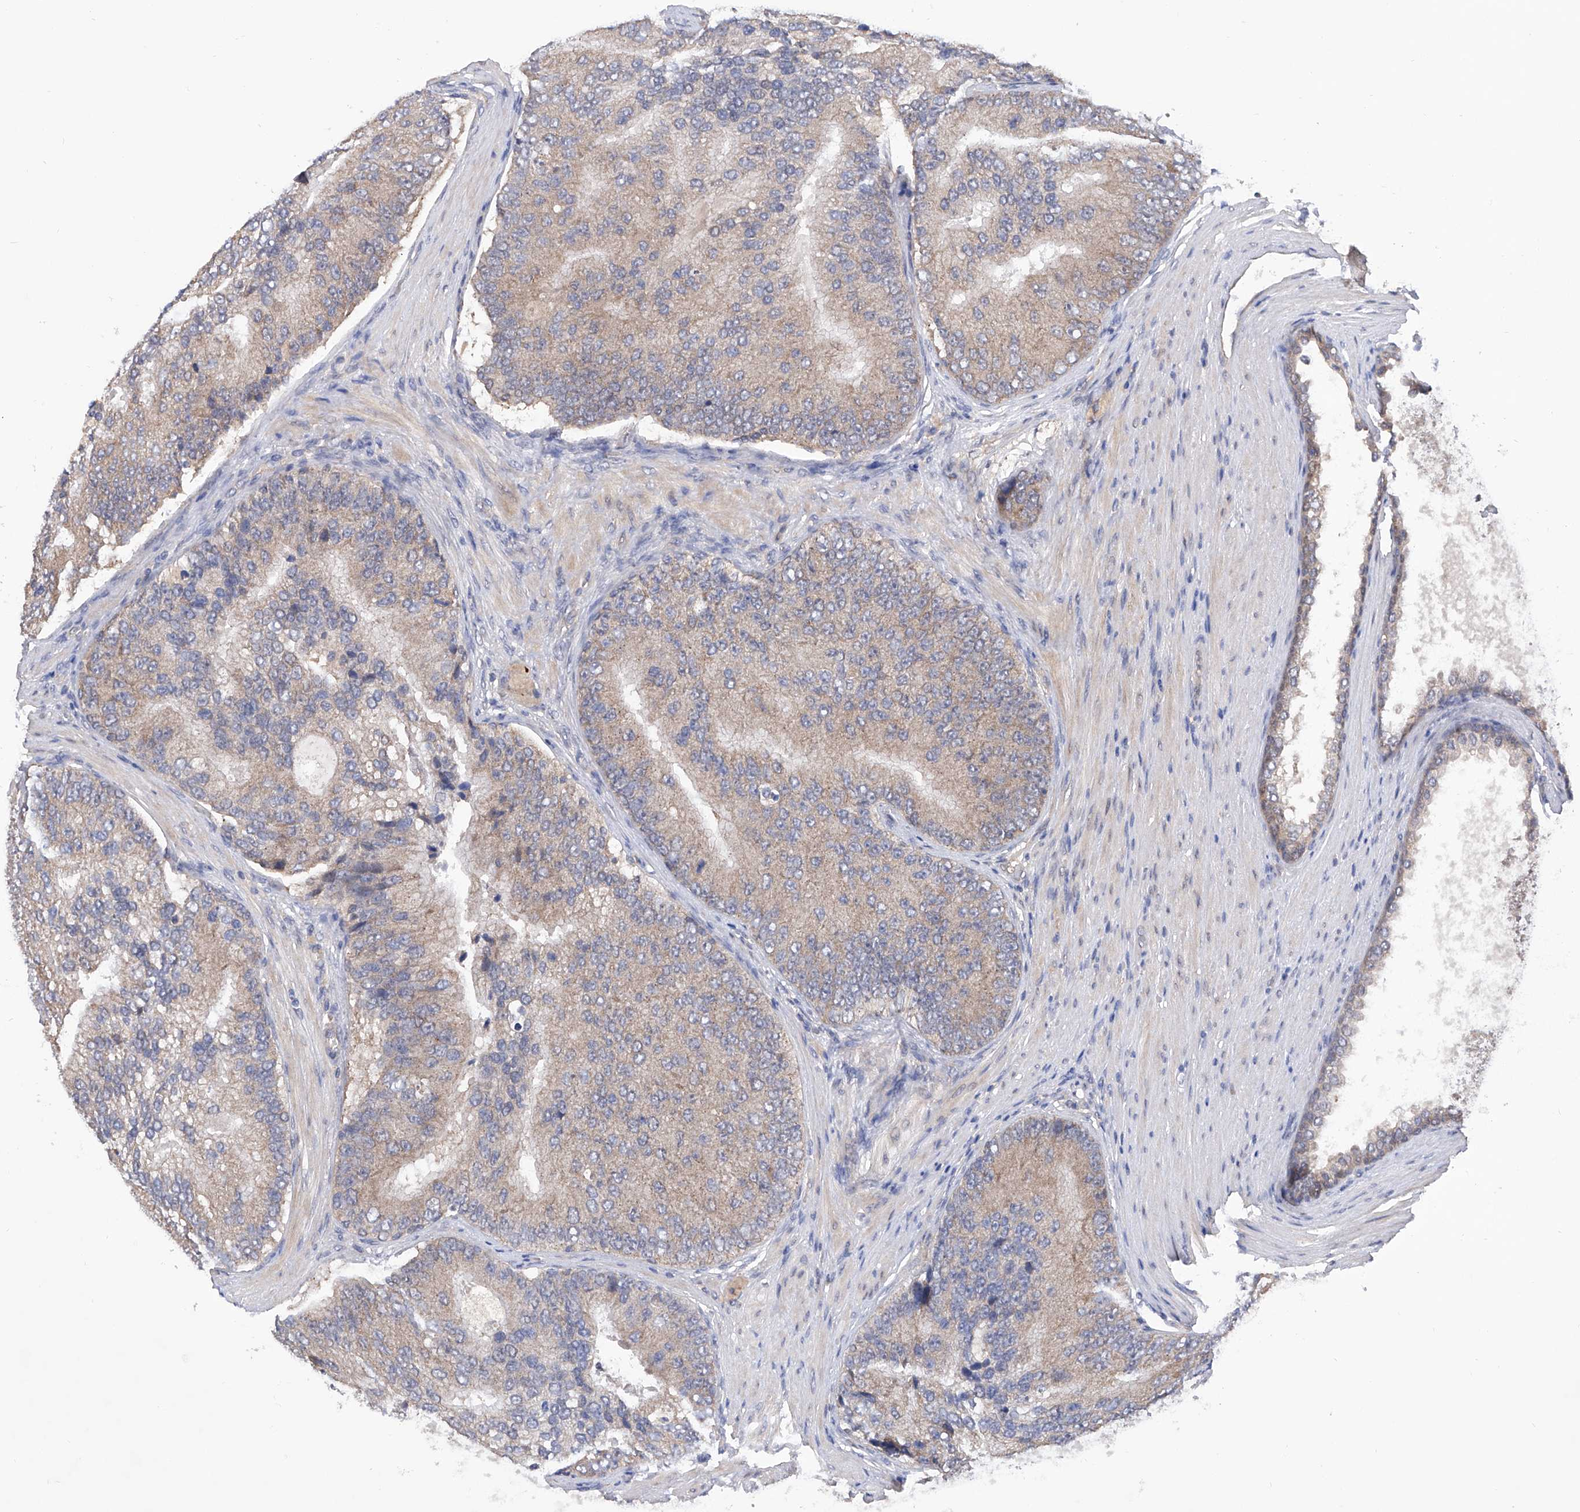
{"staining": {"intensity": "weak", "quantity": ">75%", "location": "cytoplasmic/membranous"}, "tissue": "prostate cancer", "cell_type": "Tumor cells", "image_type": "cancer", "snomed": [{"axis": "morphology", "description": "Adenocarcinoma, High grade"}, {"axis": "topography", "description": "Prostate"}], "caption": "A brown stain shows weak cytoplasmic/membranous positivity of a protein in human prostate cancer tumor cells.", "gene": "USP45", "patient": {"sex": "male", "age": 70}}